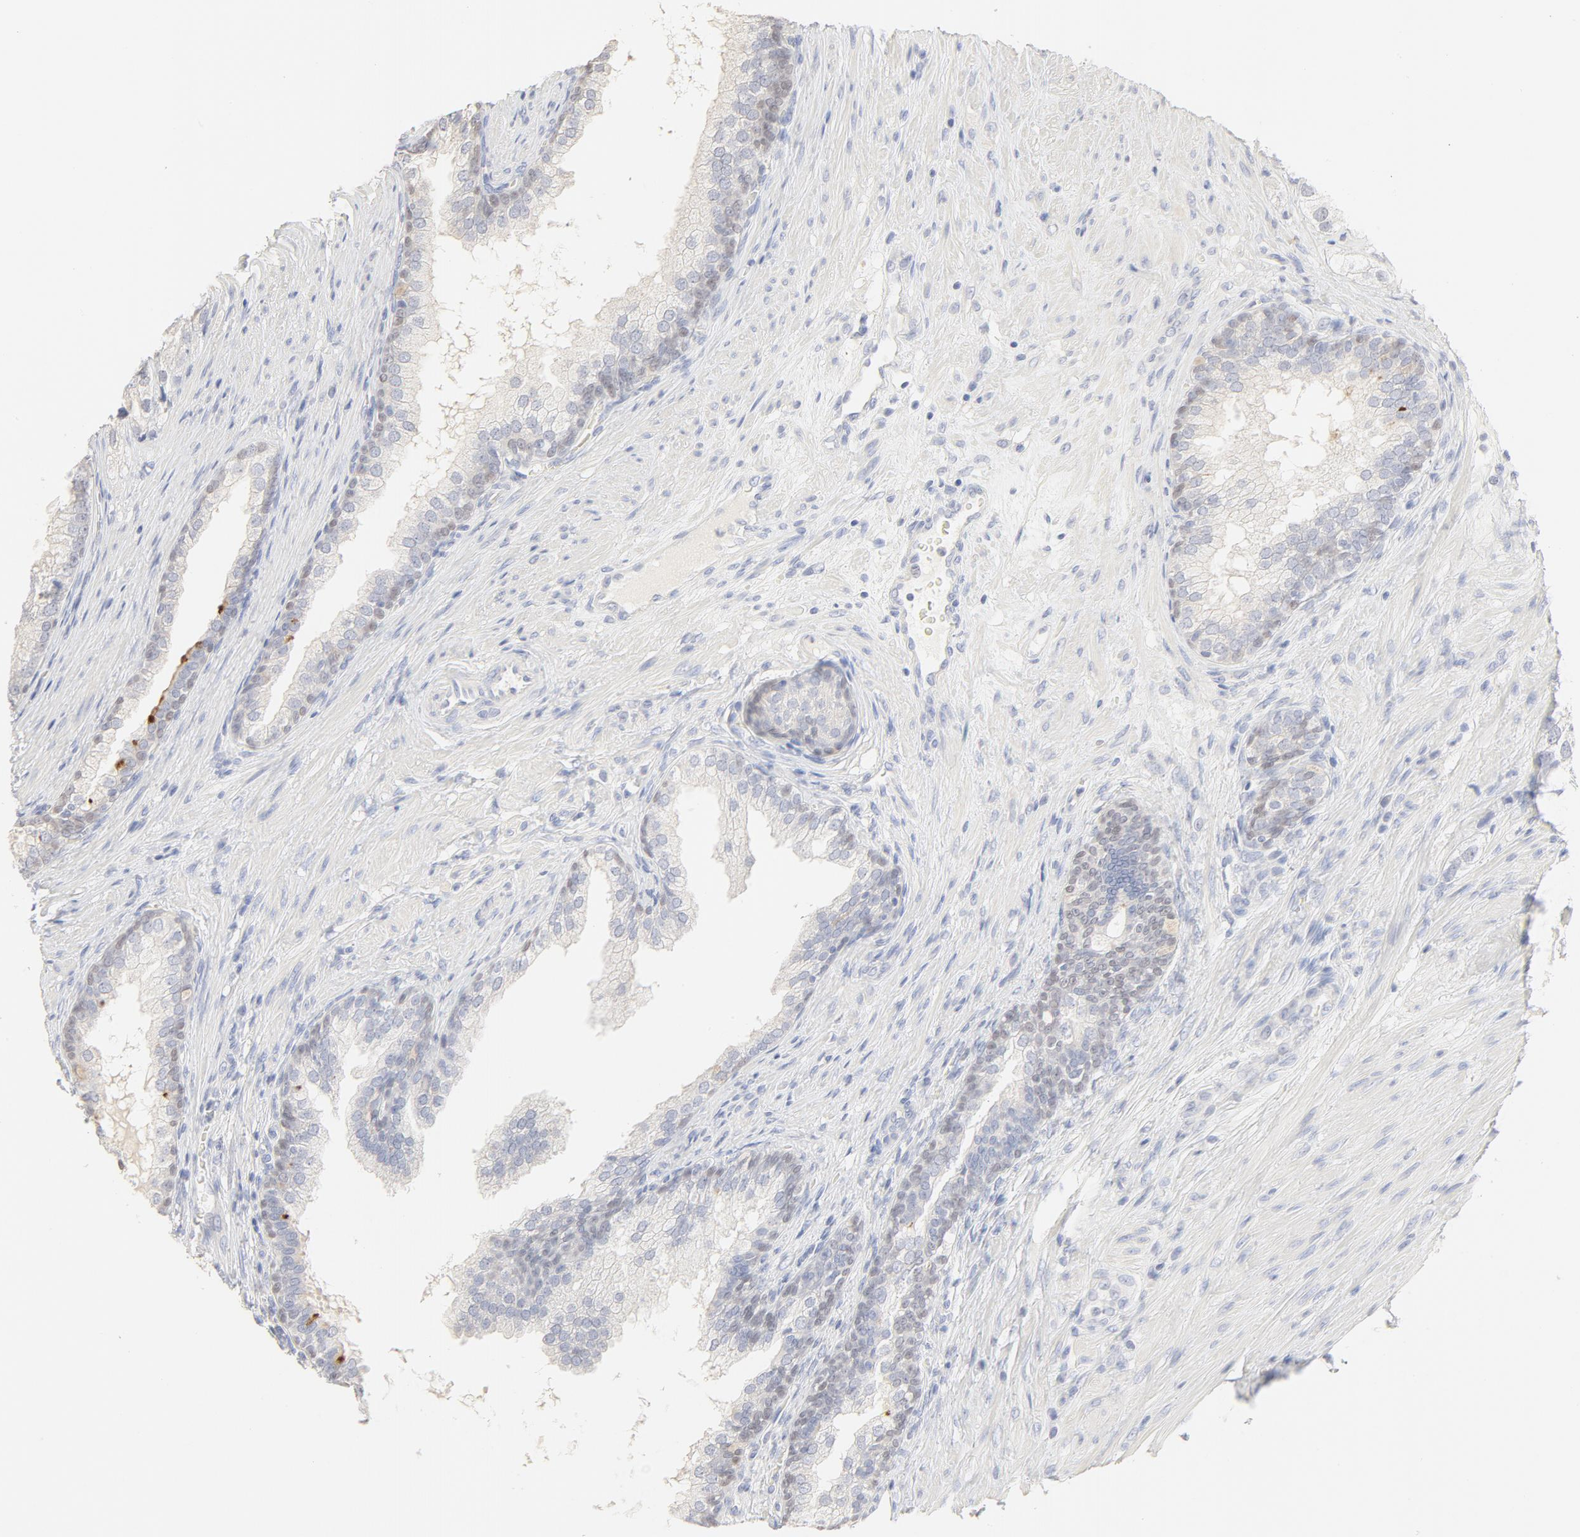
{"staining": {"intensity": "negative", "quantity": "none", "location": "none"}, "tissue": "prostate cancer", "cell_type": "Tumor cells", "image_type": "cancer", "snomed": [{"axis": "morphology", "description": "Adenocarcinoma, Low grade"}, {"axis": "topography", "description": "Prostate"}], "caption": "Protein analysis of prostate low-grade adenocarcinoma reveals no significant staining in tumor cells.", "gene": "FCGBP", "patient": {"sex": "male", "age": 69}}